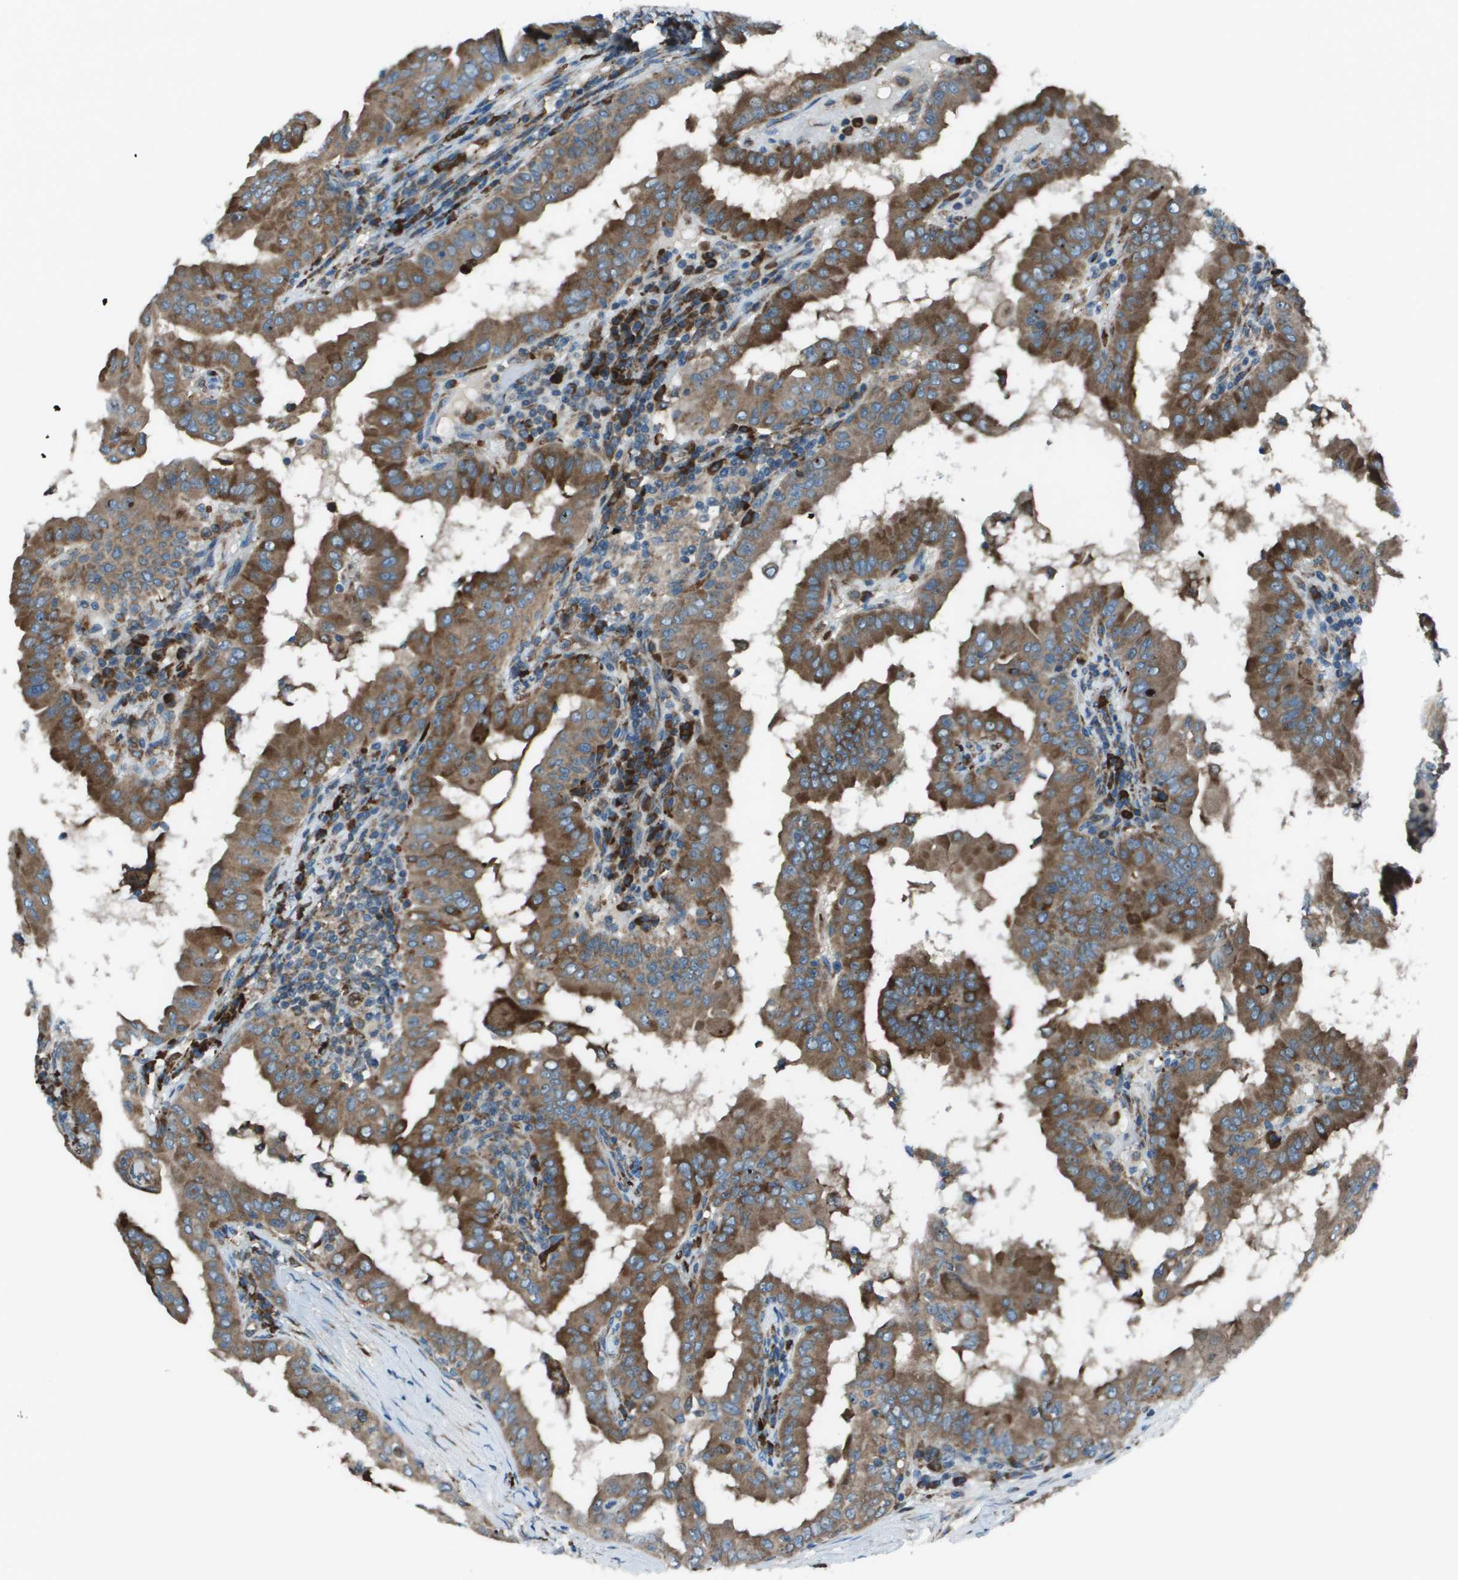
{"staining": {"intensity": "moderate", "quantity": ">75%", "location": "cytoplasmic/membranous"}, "tissue": "thyroid cancer", "cell_type": "Tumor cells", "image_type": "cancer", "snomed": [{"axis": "morphology", "description": "Papillary adenocarcinoma, NOS"}, {"axis": "topography", "description": "Thyroid gland"}], "caption": "This photomicrograph exhibits immunohistochemistry (IHC) staining of thyroid cancer (papillary adenocarcinoma), with medium moderate cytoplasmic/membranous expression in approximately >75% of tumor cells.", "gene": "UTS2", "patient": {"sex": "male", "age": 33}}